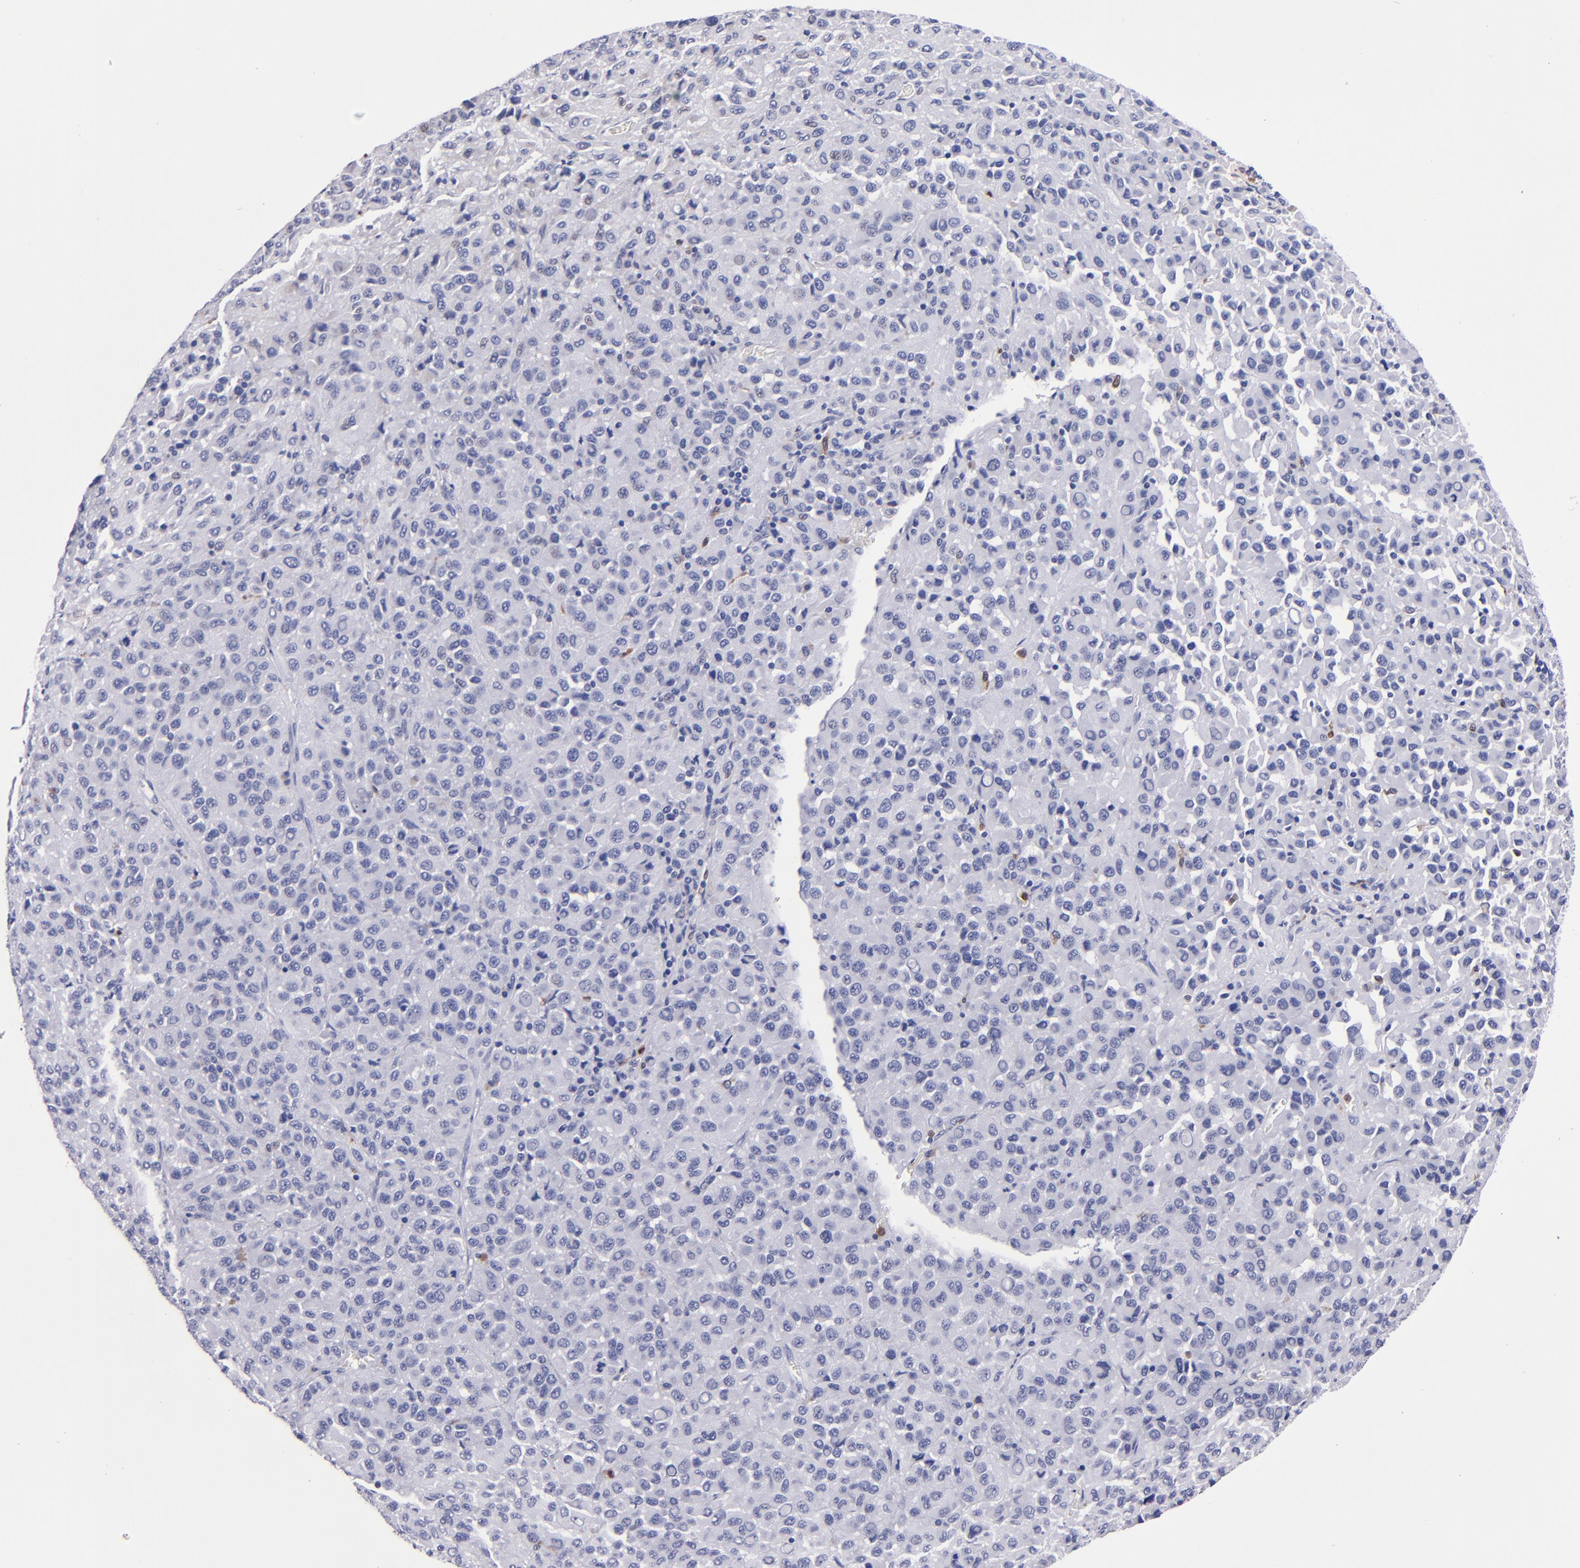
{"staining": {"intensity": "negative", "quantity": "none", "location": "none"}, "tissue": "melanoma", "cell_type": "Tumor cells", "image_type": "cancer", "snomed": [{"axis": "morphology", "description": "Malignant melanoma, Metastatic site"}, {"axis": "topography", "description": "Lung"}], "caption": "The histopathology image displays no staining of tumor cells in malignant melanoma (metastatic site).", "gene": "S100A8", "patient": {"sex": "male", "age": 64}}